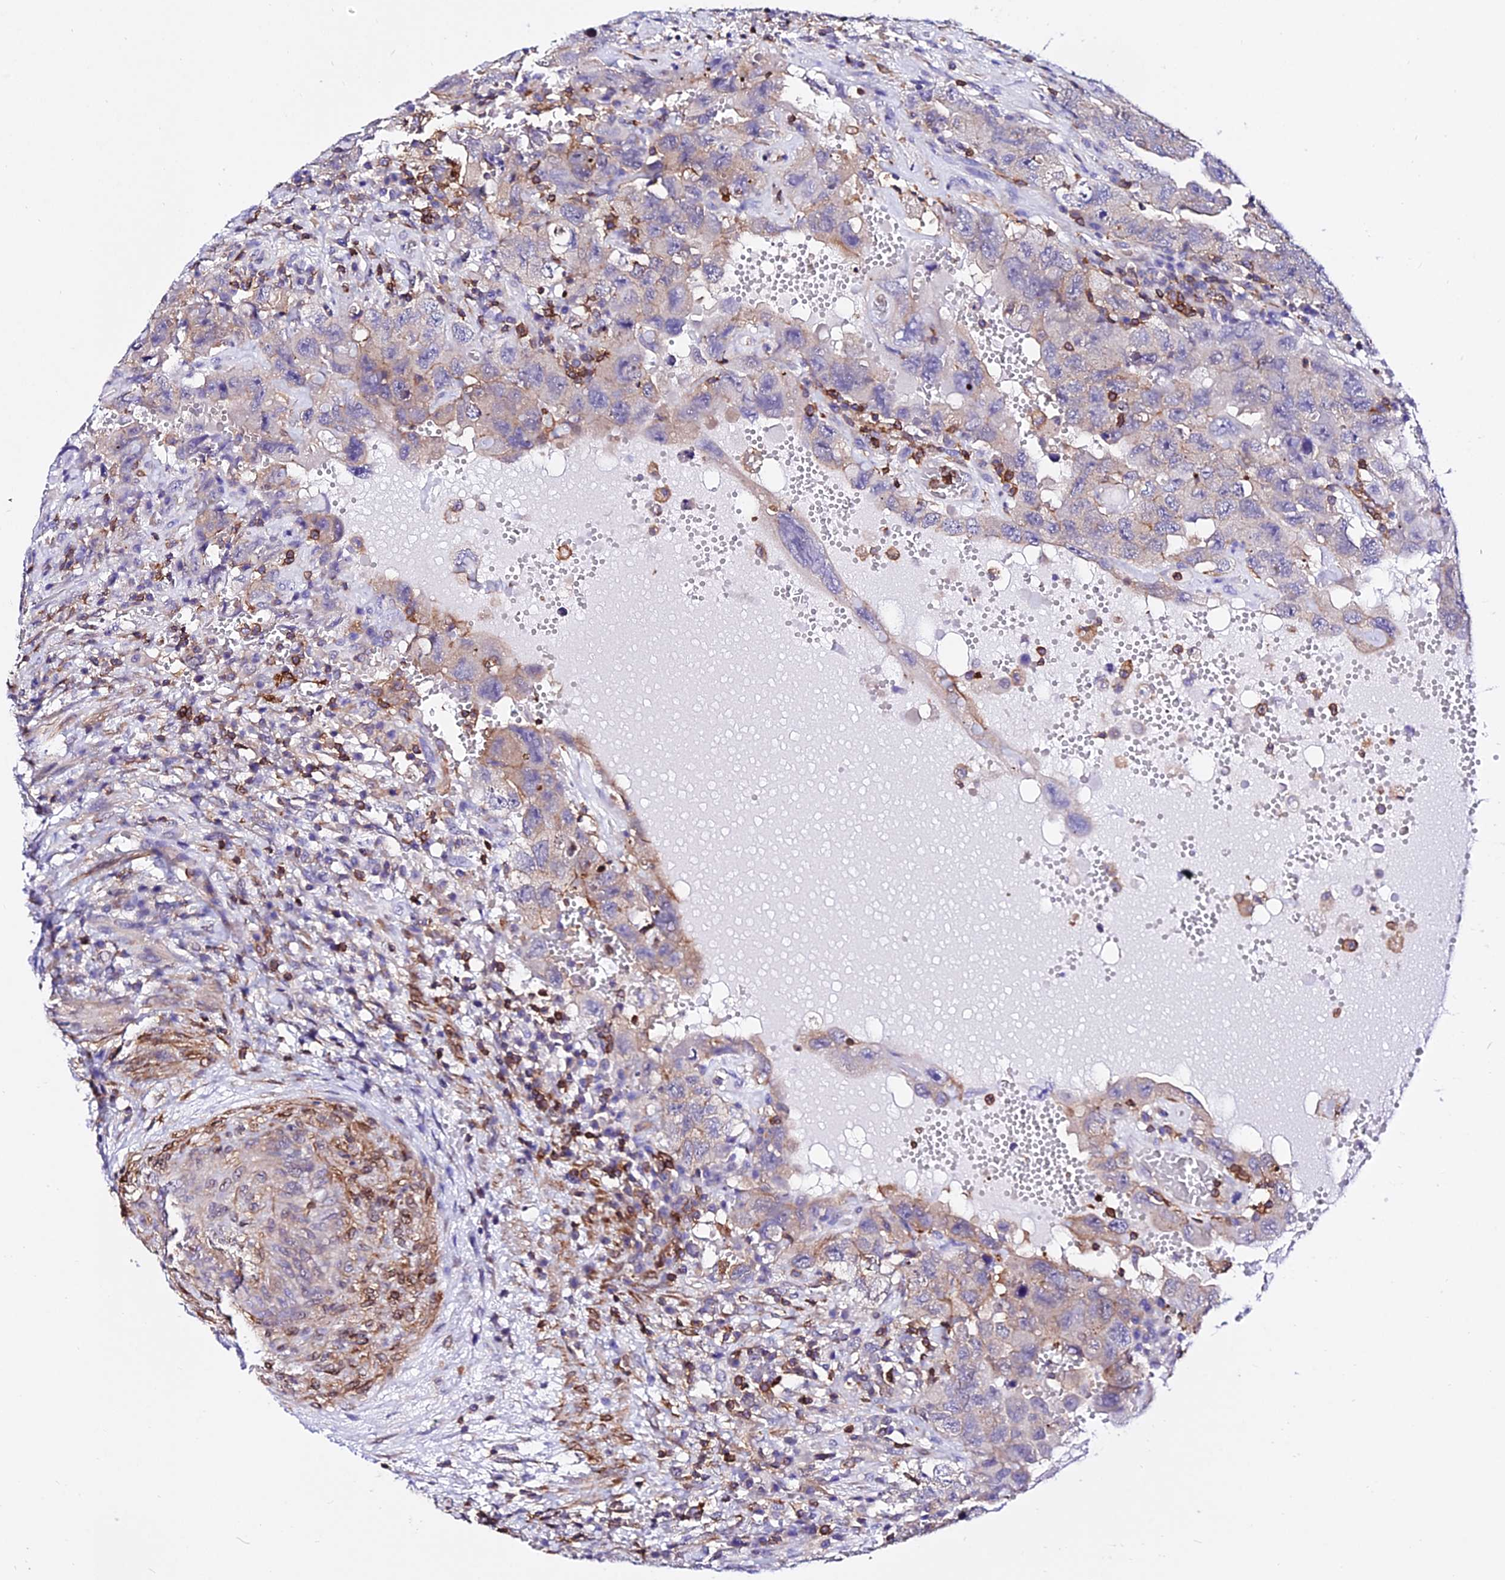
{"staining": {"intensity": "negative", "quantity": "none", "location": "none"}, "tissue": "testis cancer", "cell_type": "Tumor cells", "image_type": "cancer", "snomed": [{"axis": "morphology", "description": "Carcinoma, Embryonal, NOS"}, {"axis": "topography", "description": "Testis"}], "caption": "Histopathology image shows no protein staining in tumor cells of testis cancer tissue.", "gene": "CSRP1", "patient": {"sex": "male", "age": 26}}